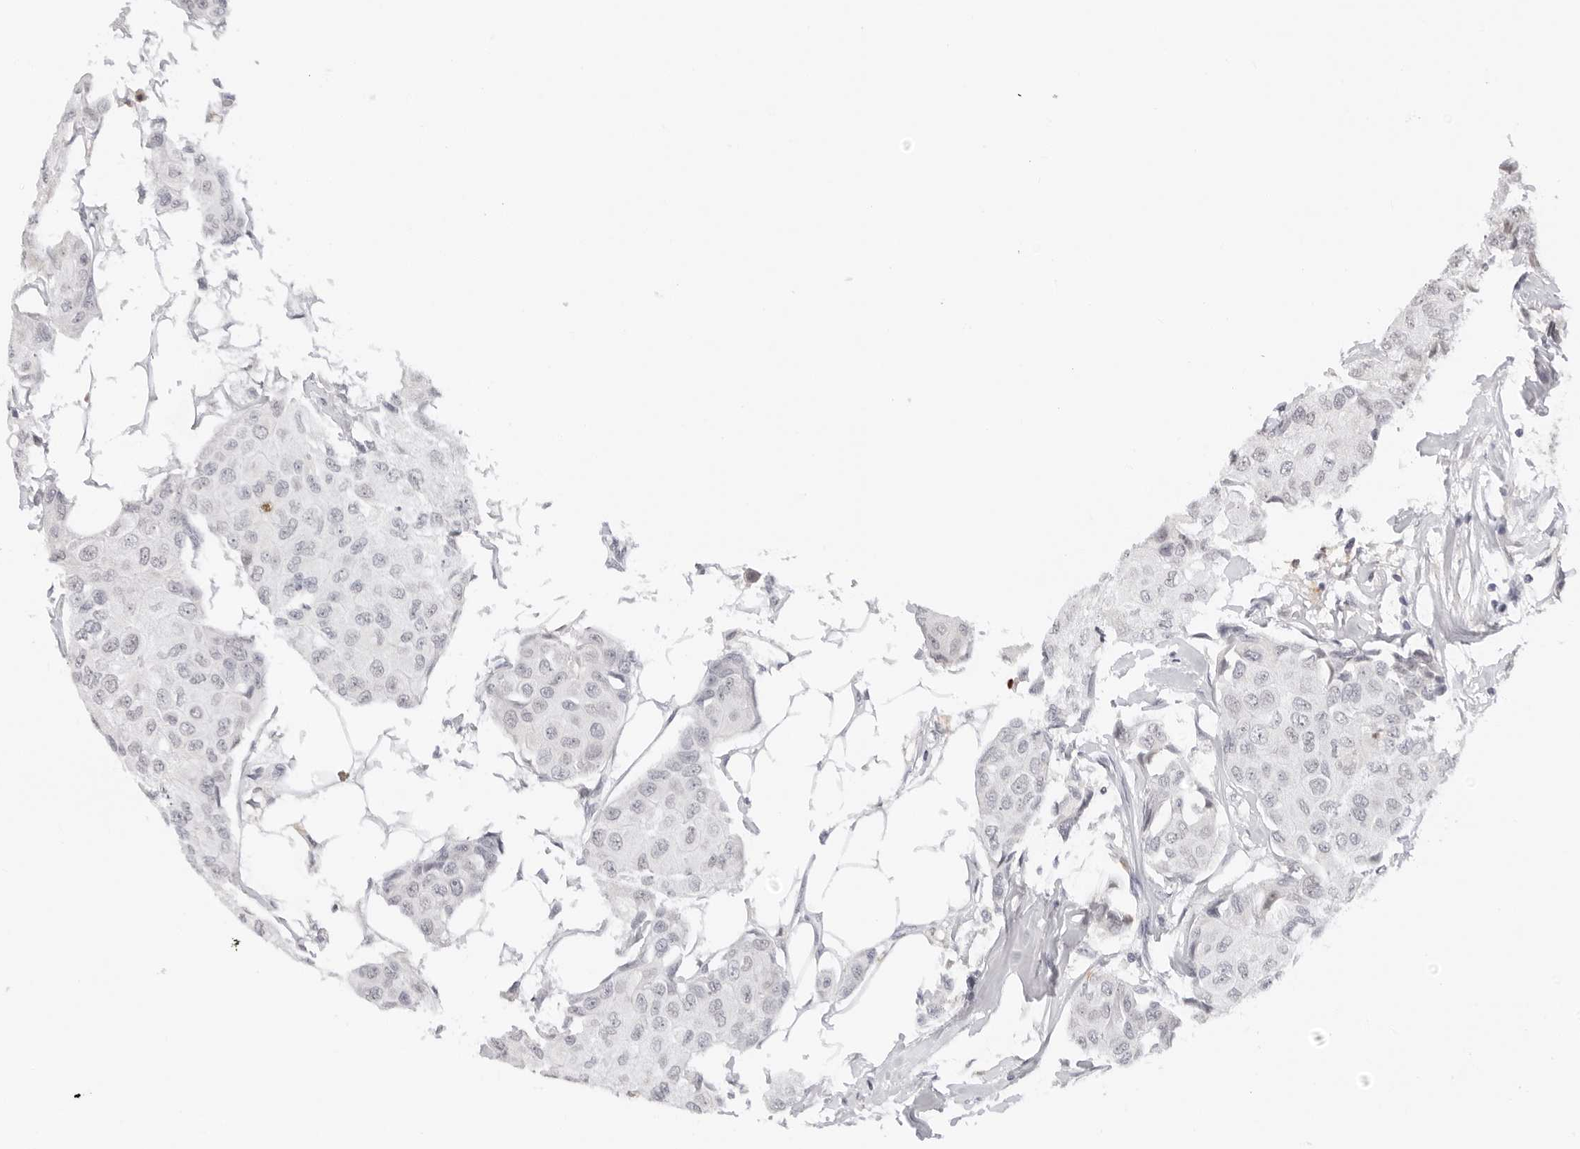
{"staining": {"intensity": "negative", "quantity": "none", "location": "none"}, "tissue": "breast cancer", "cell_type": "Tumor cells", "image_type": "cancer", "snomed": [{"axis": "morphology", "description": "Duct carcinoma"}, {"axis": "topography", "description": "Breast"}], "caption": "An image of breast intraductal carcinoma stained for a protein exhibits no brown staining in tumor cells.", "gene": "MSH6", "patient": {"sex": "female", "age": 80}}